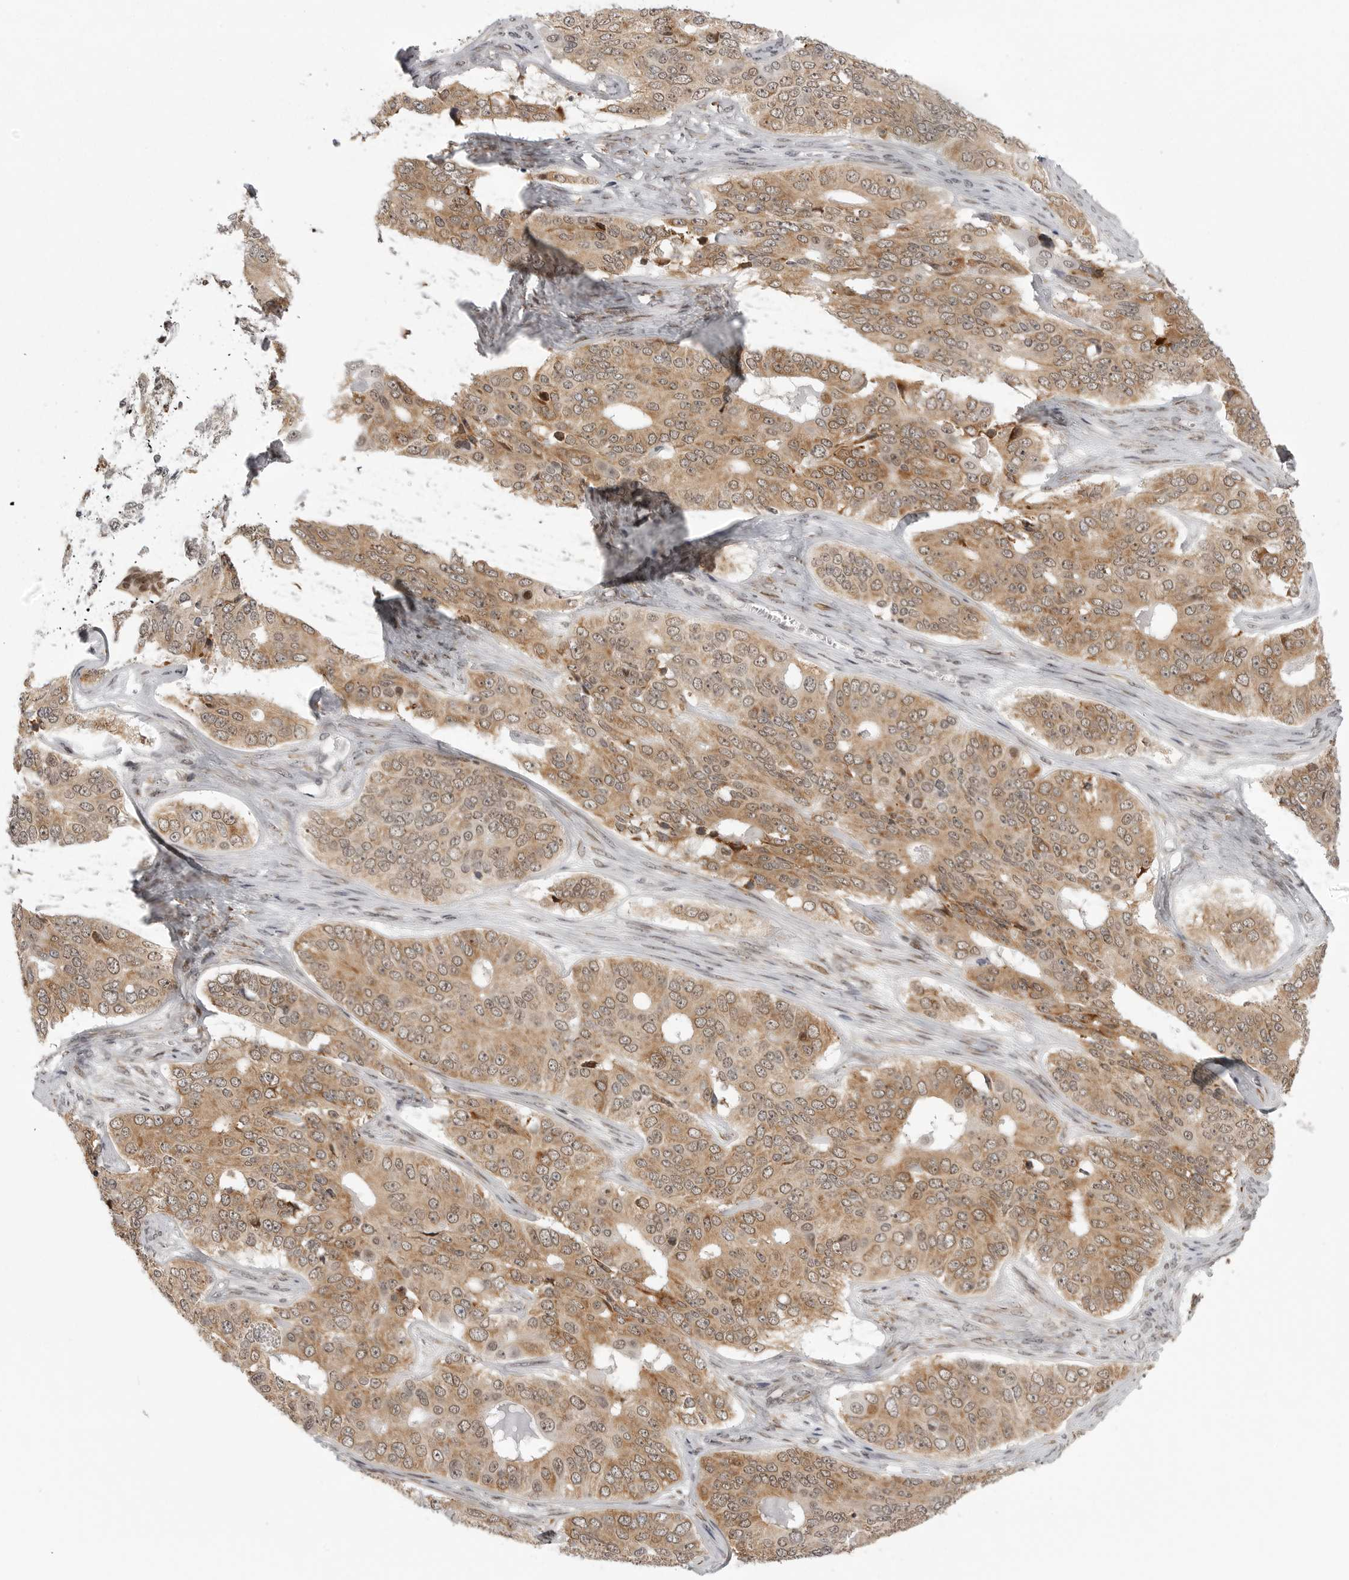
{"staining": {"intensity": "moderate", "quantity": ">75%", "location": "cytoplasmic/membranous,nuclear"}, "tissue": "ovarian cancer", "cell_type": "Tumor cells", "image_type": "cancer", "snomed": [{"axis": "morphology", "description": "Carcinoma, endometroid"}, {"axis": "topography", "description": "Ovary"}], "caption": "Ovarian endometroid carcinoma stained with immunohistochemistry reveals moderate cytoplasmic/membranous and nuclear positivity in approximately >75% of tumor cells.", "gene": "PRDM10", "patient": {"sex": "female", "age": 51}}